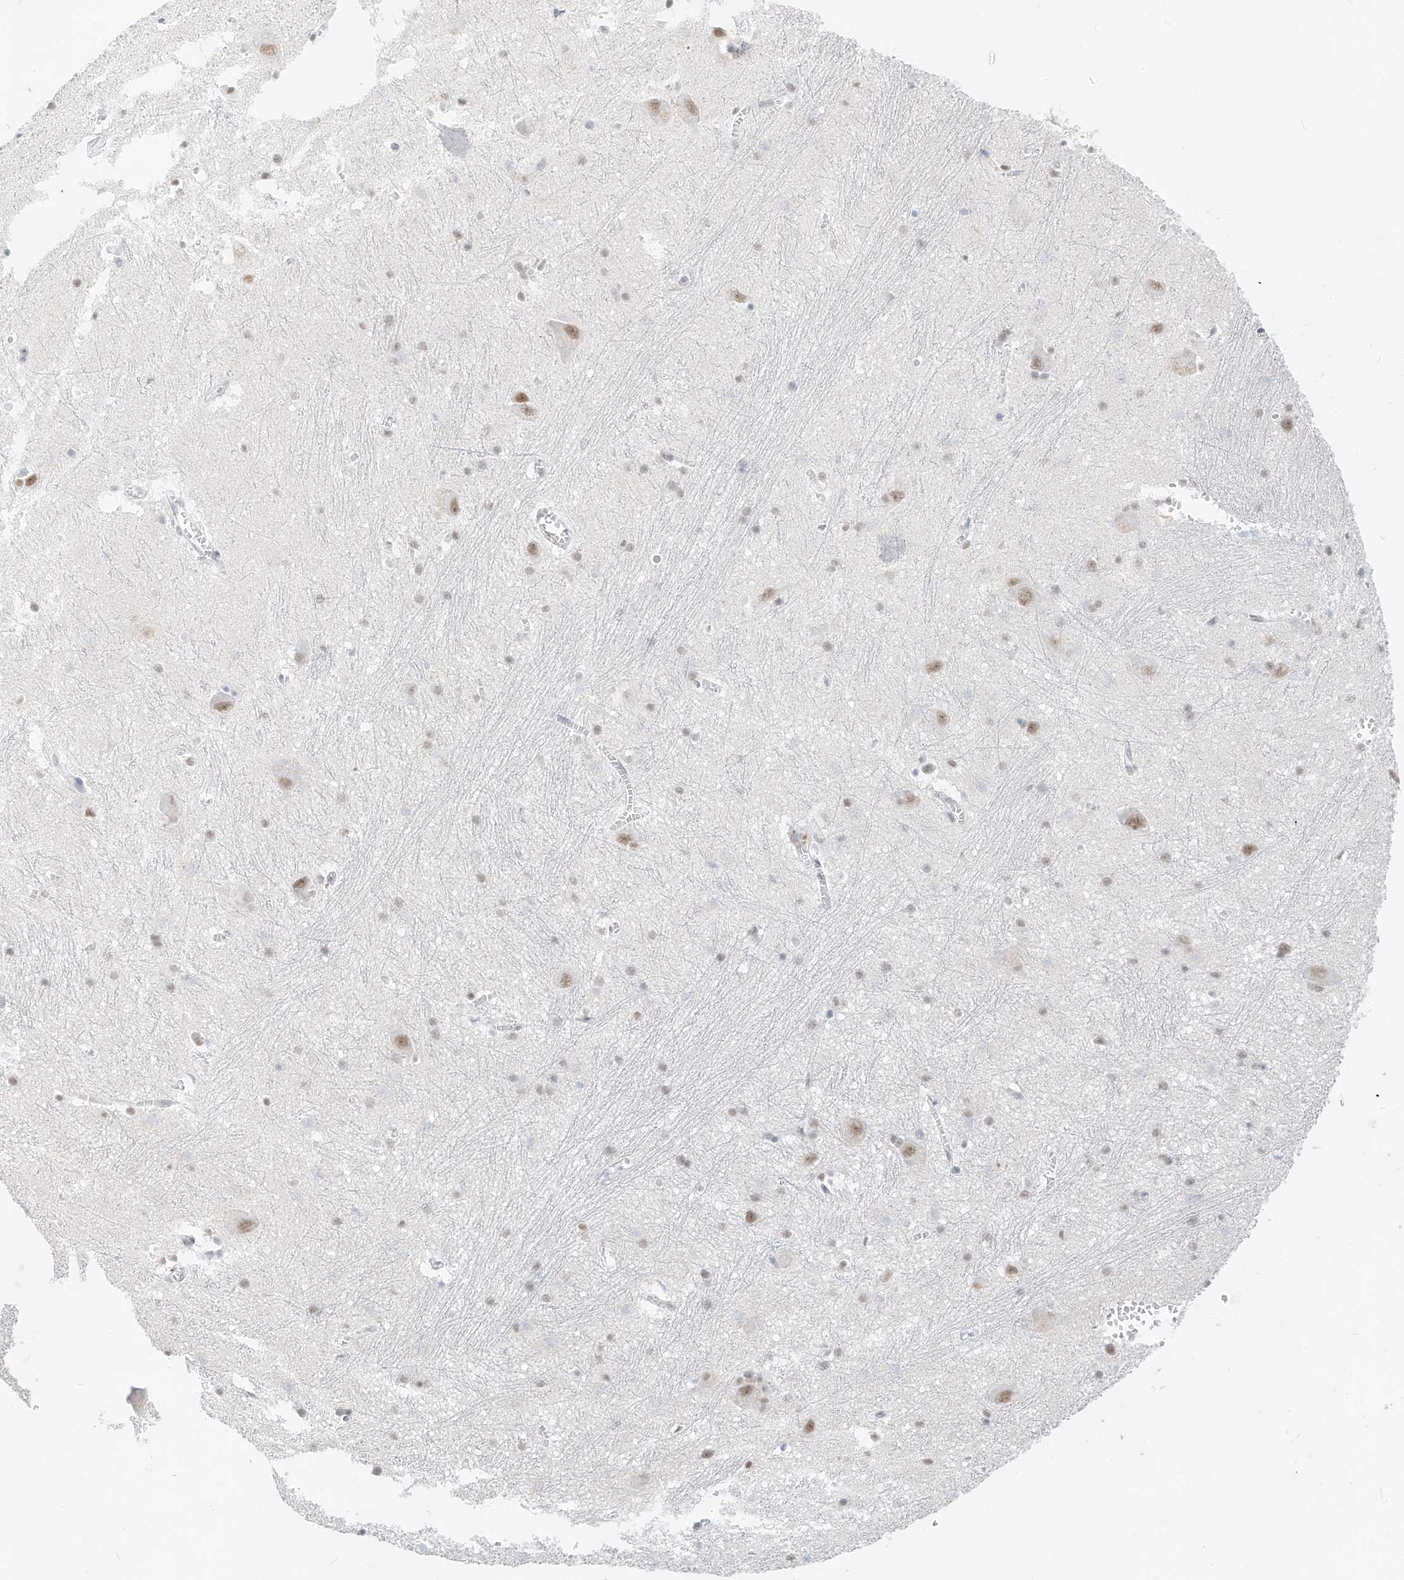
{"staining": {"intensity": "weak", "quantity": "<25%", "location": "nuclear"}, "tissue": "caudate", "cell_type": "Glial cells", "image_type": "normal", "snomed": [{"axis": "morphology", "description": "Normal tissue, NOS"}, {"axis": "topography", "description": "Lateral ventricle wall"}], "caption": "The photomicrograph reveals no staining of glial cells in unremarkable caudate. (DAB (3,3'-diaminobenzidine) IHC visualized using brightfield microscopy, high magnification).", "gene": "PGC", "patient": {"sex": "male", "age": 37}}